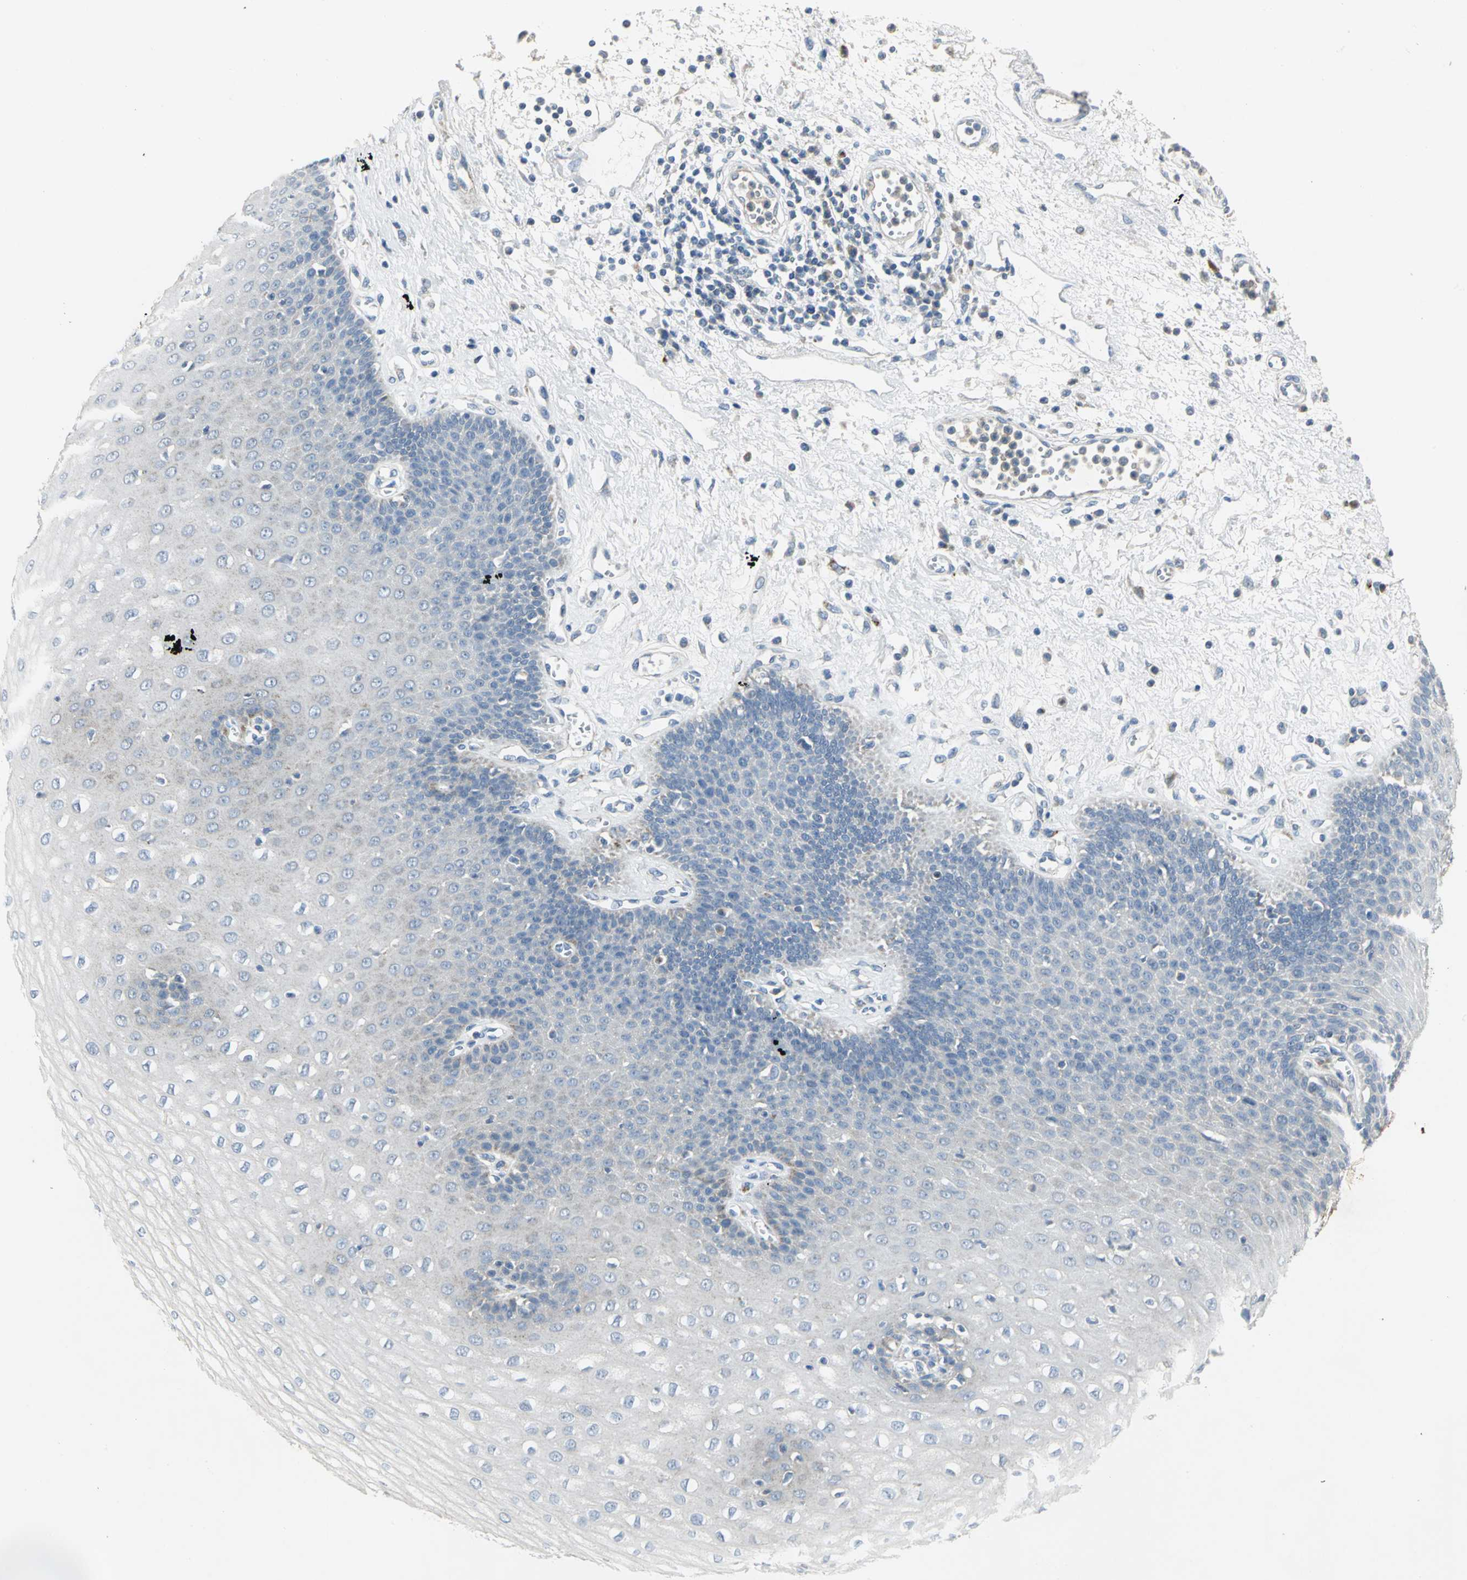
{"staining": {"intensity": "weak", "quantity": "<25%", "location": "cytoplasmic/membranous"}, "tissue": "esophagus", "cell_type": "Squamous epithelial cells", "image_type": "normal", "snomed": [{"axis": "morphology", "description": "Normal tissue, NOS"}, {"axis": "morphology", "description": "Squamous cell carcinoma, NOS"}, {"axis": "topography", "description": "Esophagus"}], "caption": "High power microscopy image of an immunohistochemistry (IHC) photomicrograph of normal esophagus, revealing no significant staining in squamous epithelial cells. The staining was performed using DAB to visualize the protein expression in brown, while the nuclei were stained in blue with hematoxylin (Magnification: 20x).", "gene": "SPPL2B", "patient": {"sex": "male", "age": 65}}